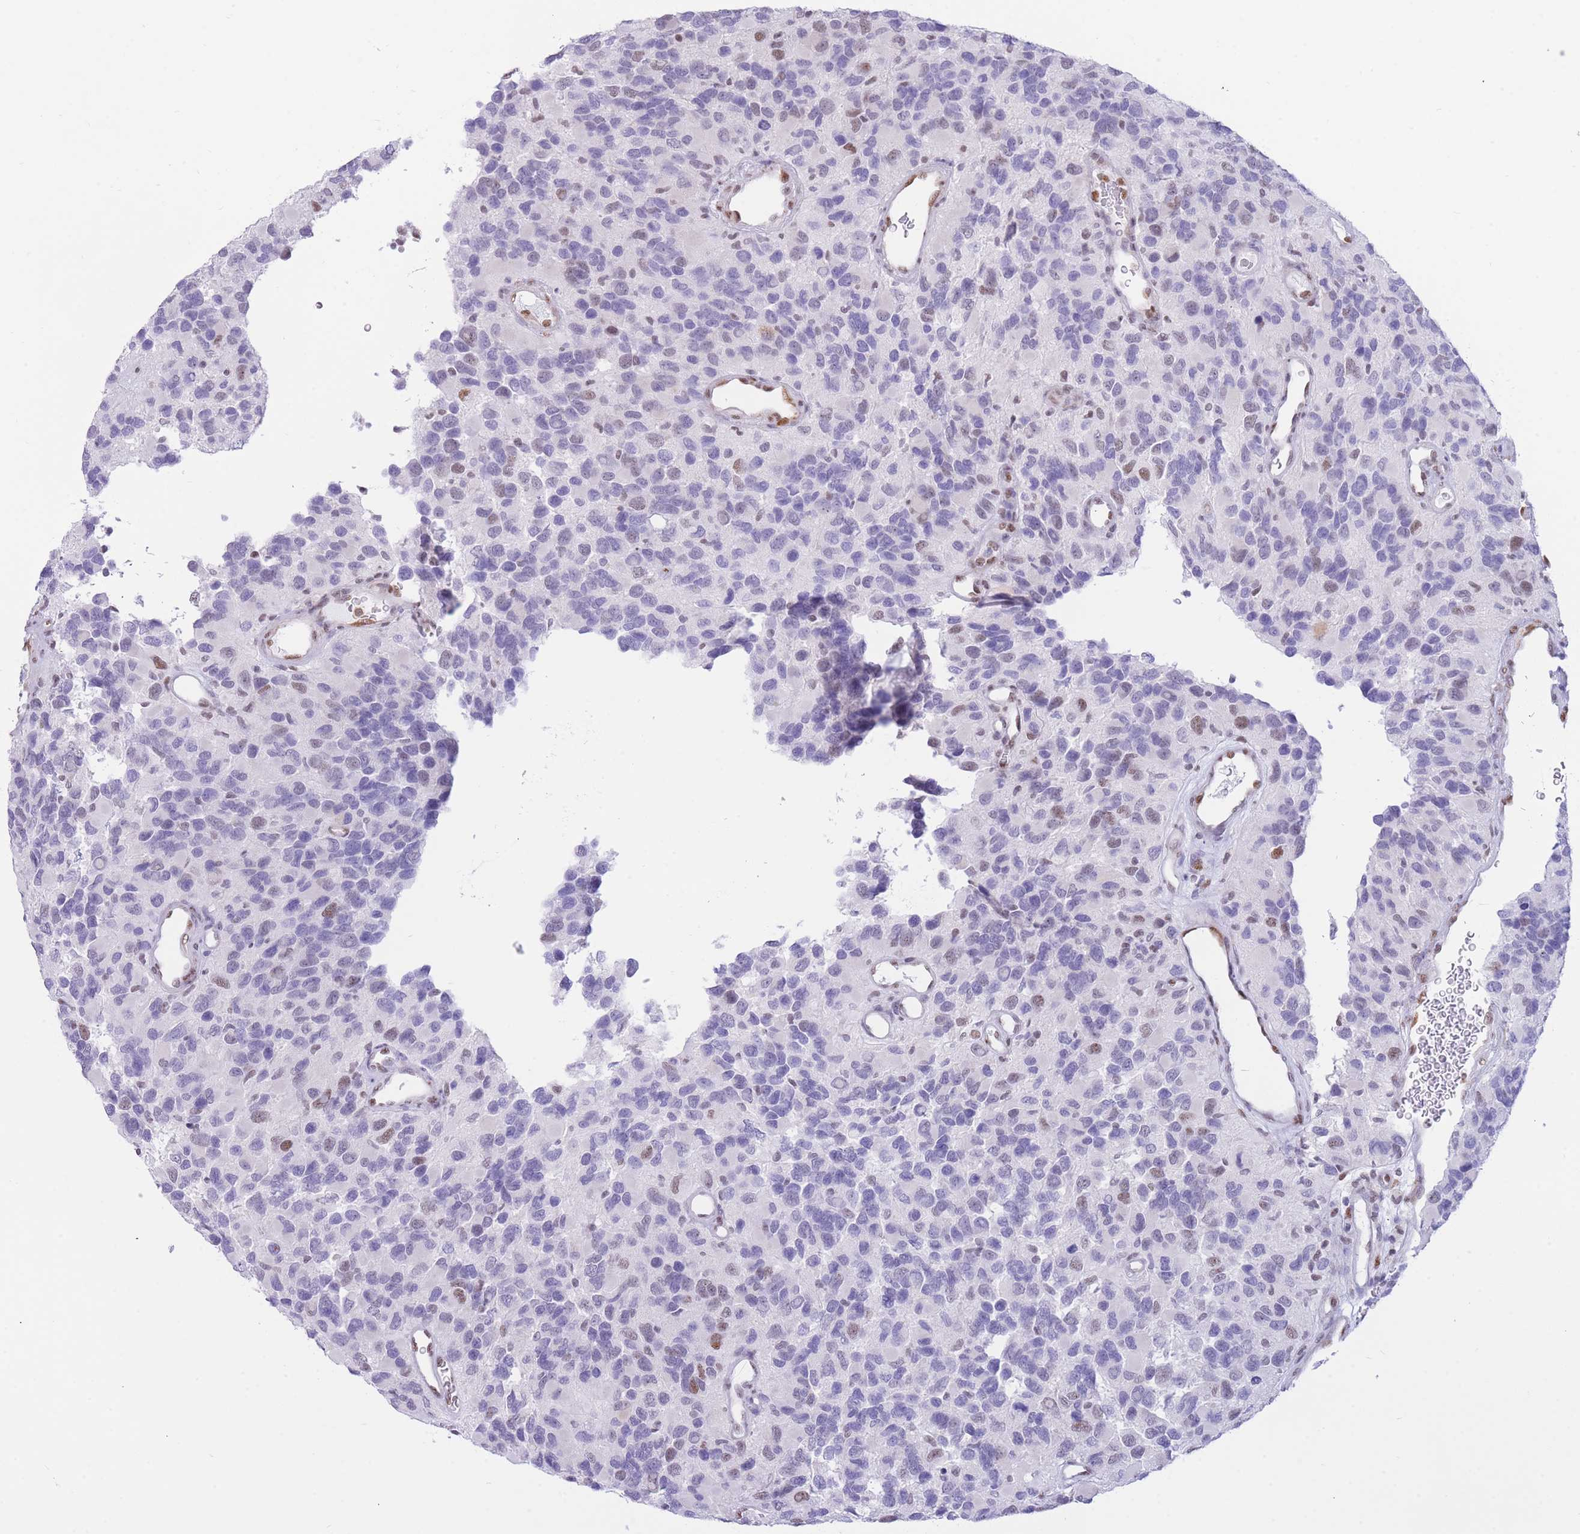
{"staining": {"intensity": "weak", "quantity": "<25%", "location": "nuclear"}, "tissue": "glioma", "cell_type": "Tumor cells", "image_type": "cancer", "snomed": [{"axis": "morphology", "description": "Glioma, malignant, High grade"}, {"axis": "topography", "description": "Brain"}], "caption": "This micrograph is of glioma stained with immunohistochemistry to label a protein in brown with the nuclei are counter-stained blue. There is no positivity in tumor cells. (DAB (3,3'-diaminobenzidine) immunohistochemistry (IHC), high magnification).", "gene": "FAM153A", "patient": {"sex": "male", "age": 77}}